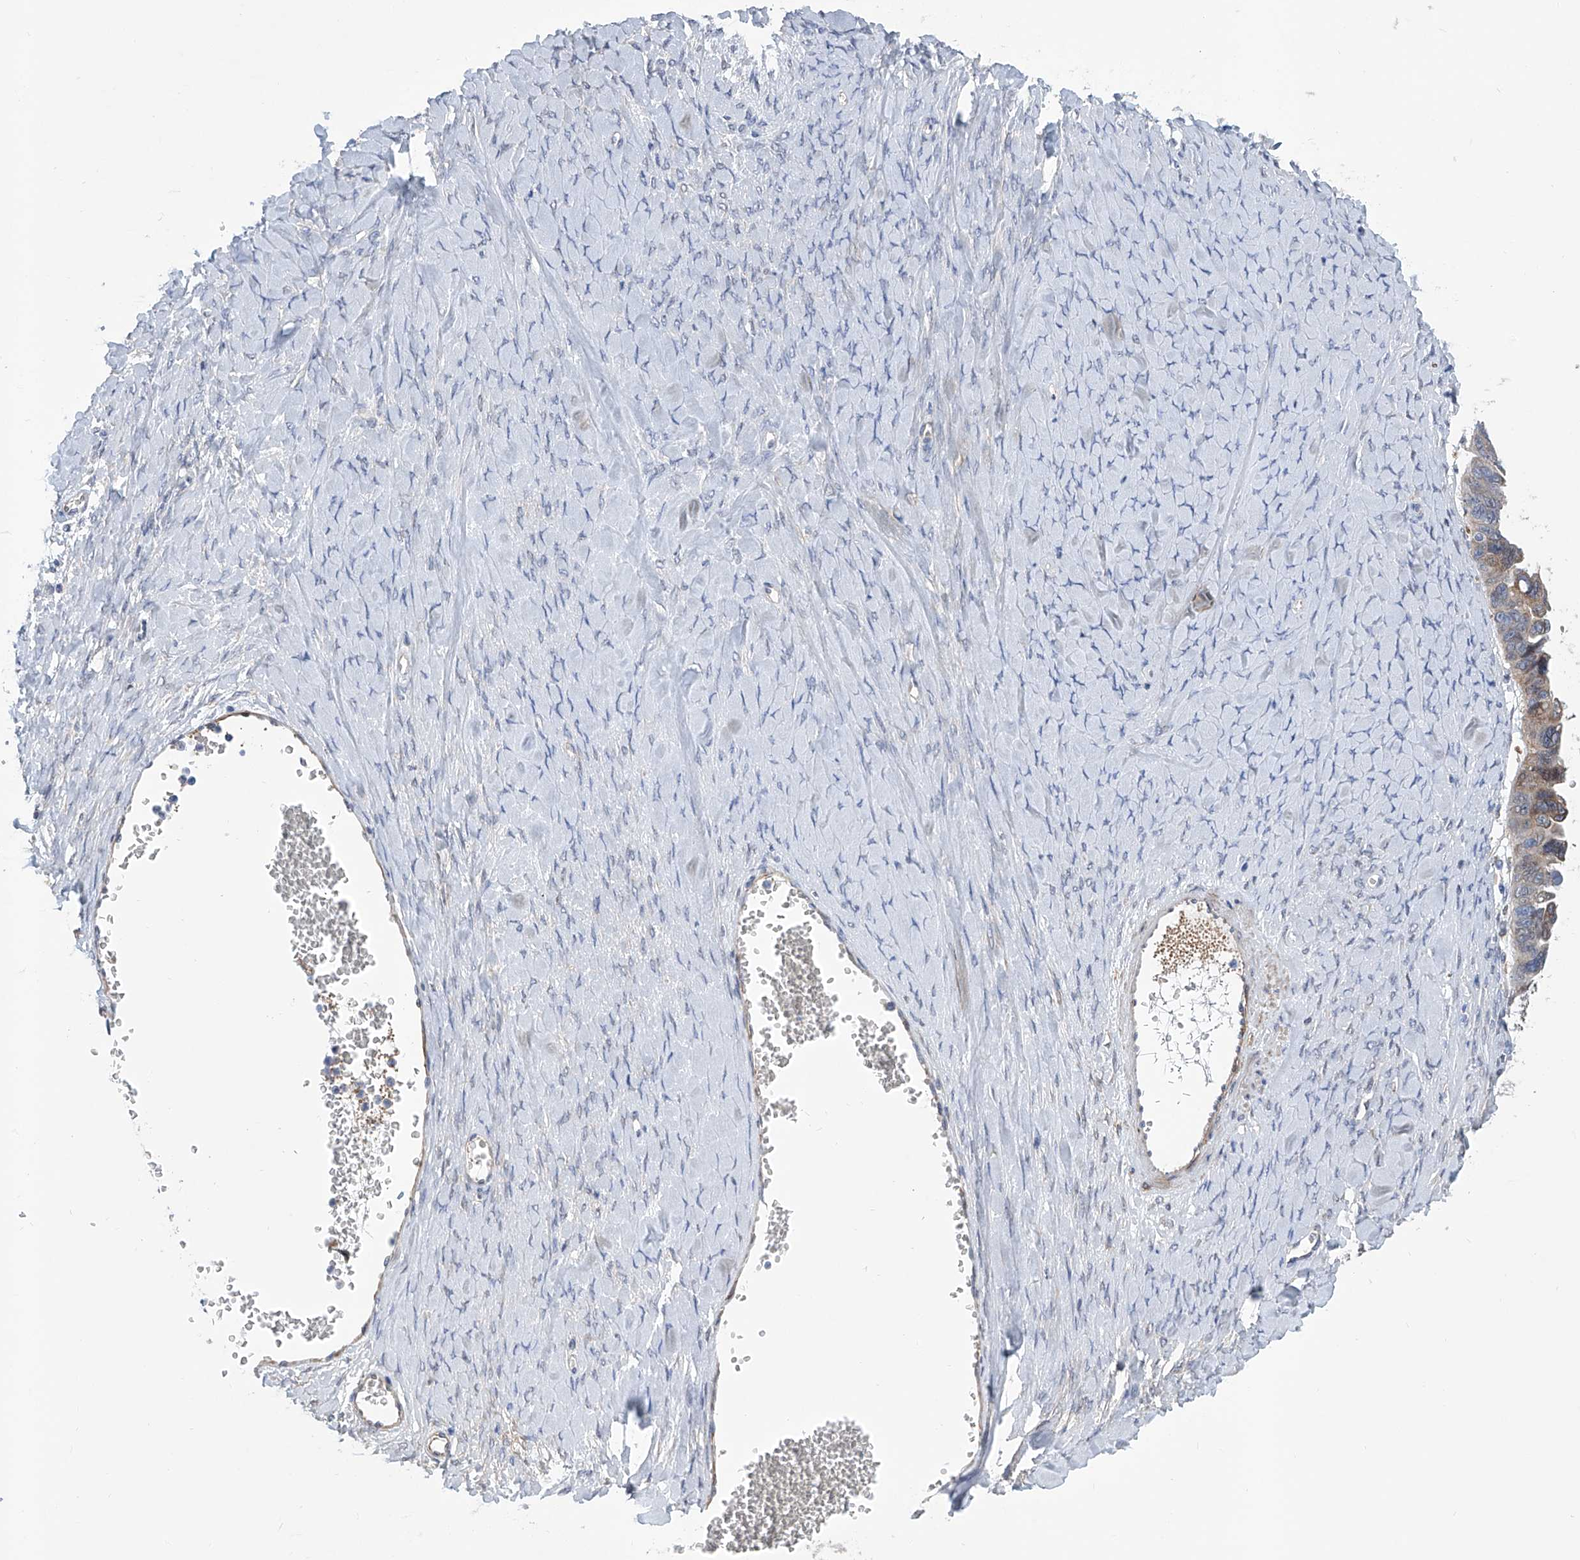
{"staining": {"intensity": "weak", "quantity": "<25%", "location": "cytoplasmic/membranous"}, "tissue": "ovarian cancer", "cell_type": "Tumor cells", "image_type": "cancer", "snomed": [{"axis": "morphology", "description": "Cystadenocarcinoma, serous, NOS"}, {"axis": "topography", "description": "Ovary"}], "caption": "The photomicrograph shows no significant positivity in tumor cells of ovarian cancer. (Brightfield microscopy of DAB (3,3'-diaminobenzidine) immunohistochemistry at high magnification).", "gene": "TNN", "patient": {"sex": "female", "age": 79}}